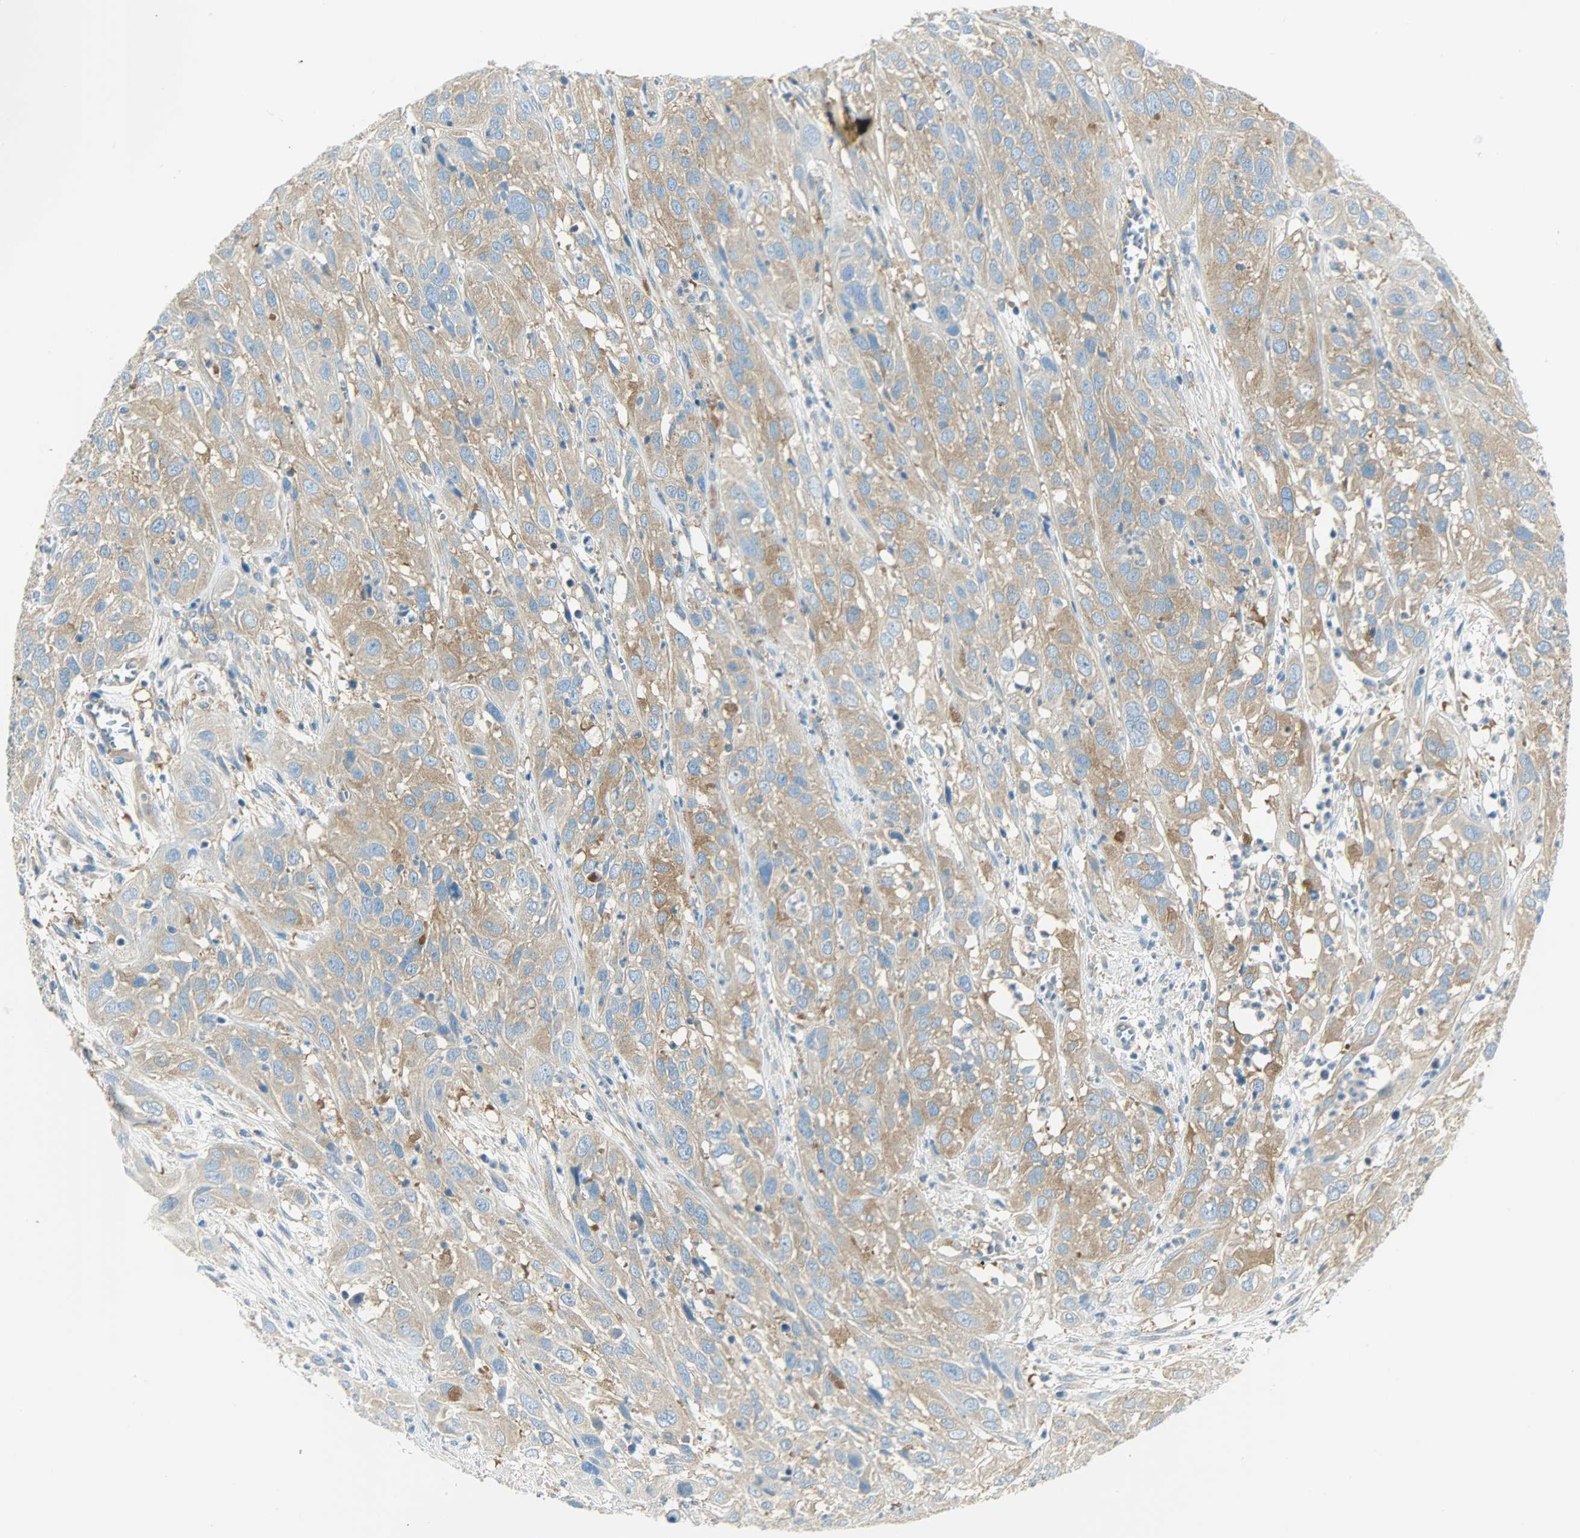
{"staining": {"intensity": "weak", "quantity": ">75%", "location": "cytoplasmic/membranous"}, "tissue": "cervical cancer", "cell_type": "Tumor cells", "image_type": "cancer", "snomed": [{"axis": "morphology", "description": "Squamous cell carcinoma, NOS"}, {"axis": "topography", "description": "Cervix"}], "caption": "Human squamous cell carcinoma (cervical) stained for a protein (brown) exhibits weak cytoplasmic/membranous positive staining in approximately >75% of tumor cells.", "gene": "TSC22D2", "patient": {"sex": "female", "age": 32}}